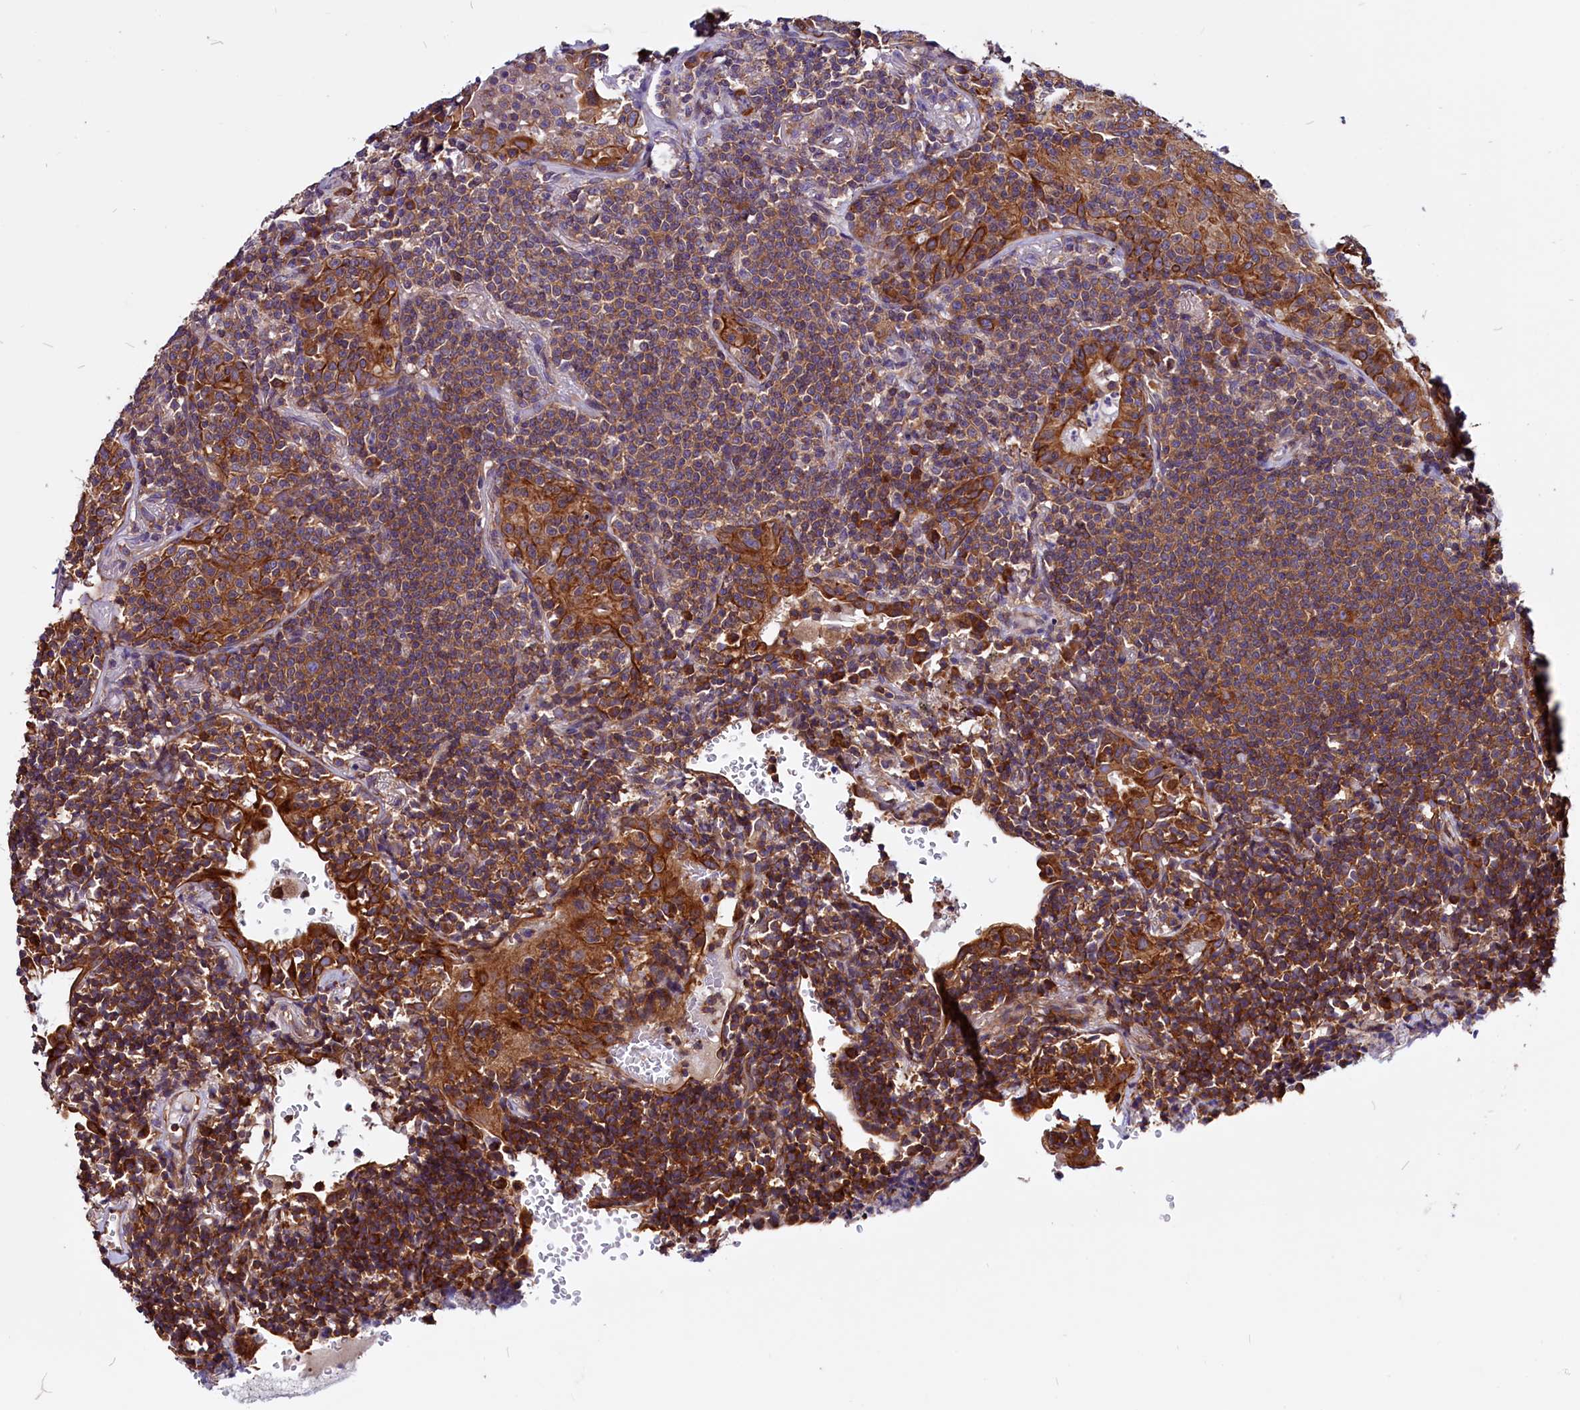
{"staining": {"intensity": "moderate", "quantity": ">75%", "location": "cytoplasmic/membranous"}, "tissue": "lymphoma", "cell_type": "Tumor cells", "image_type": "cancer", "snomed": [{"axis": "morphology", "description": "Malignant lymphoma, non-Hodgkin's type, Low grade"}, {"axis": "topography", "description": "Lung"}], "caption": "Protein staining of lymphoma tissue demonstrates moderate cytoplasmic/membranous expression in about >75% of tumor cells.", "gene": "EIF3G", "patient": {"sex": "female", "age": 71}}